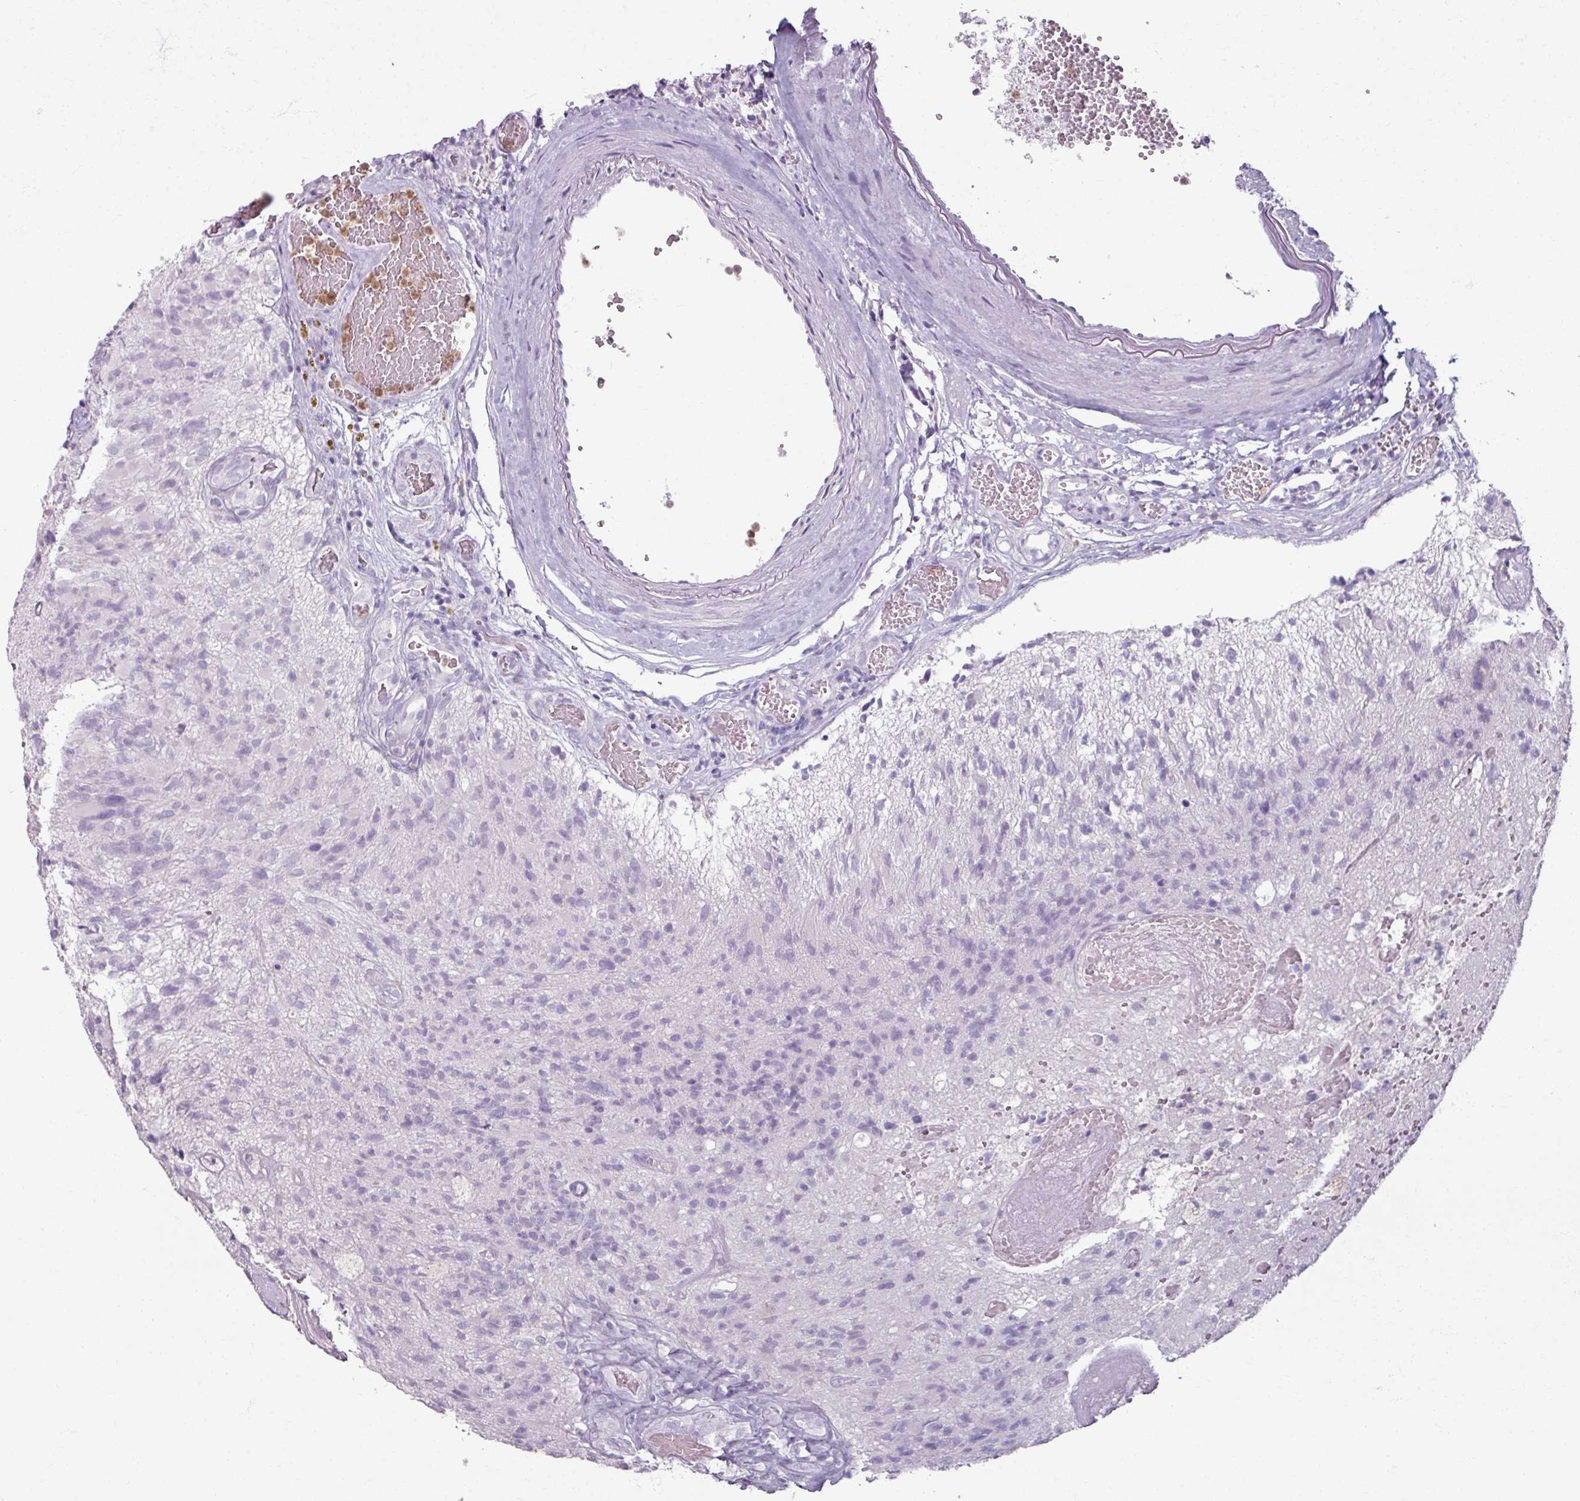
{"staining": {"intensity": "negative", "quantity": "none", "location": "none"}, "tissue": "glioma", "cell_type": "Tumor cells", "image_type": "cancer", "snomed": [{"axis": "morphology", "description": "Glioma, malignant, High grade"}, {"axis": "topography", "description": "Brain"}], "caption": "Tumor cells are negative for brown protein staining in glioma.", "gene": "ARG1", "patient": {"sex": "male", "age": 76}}